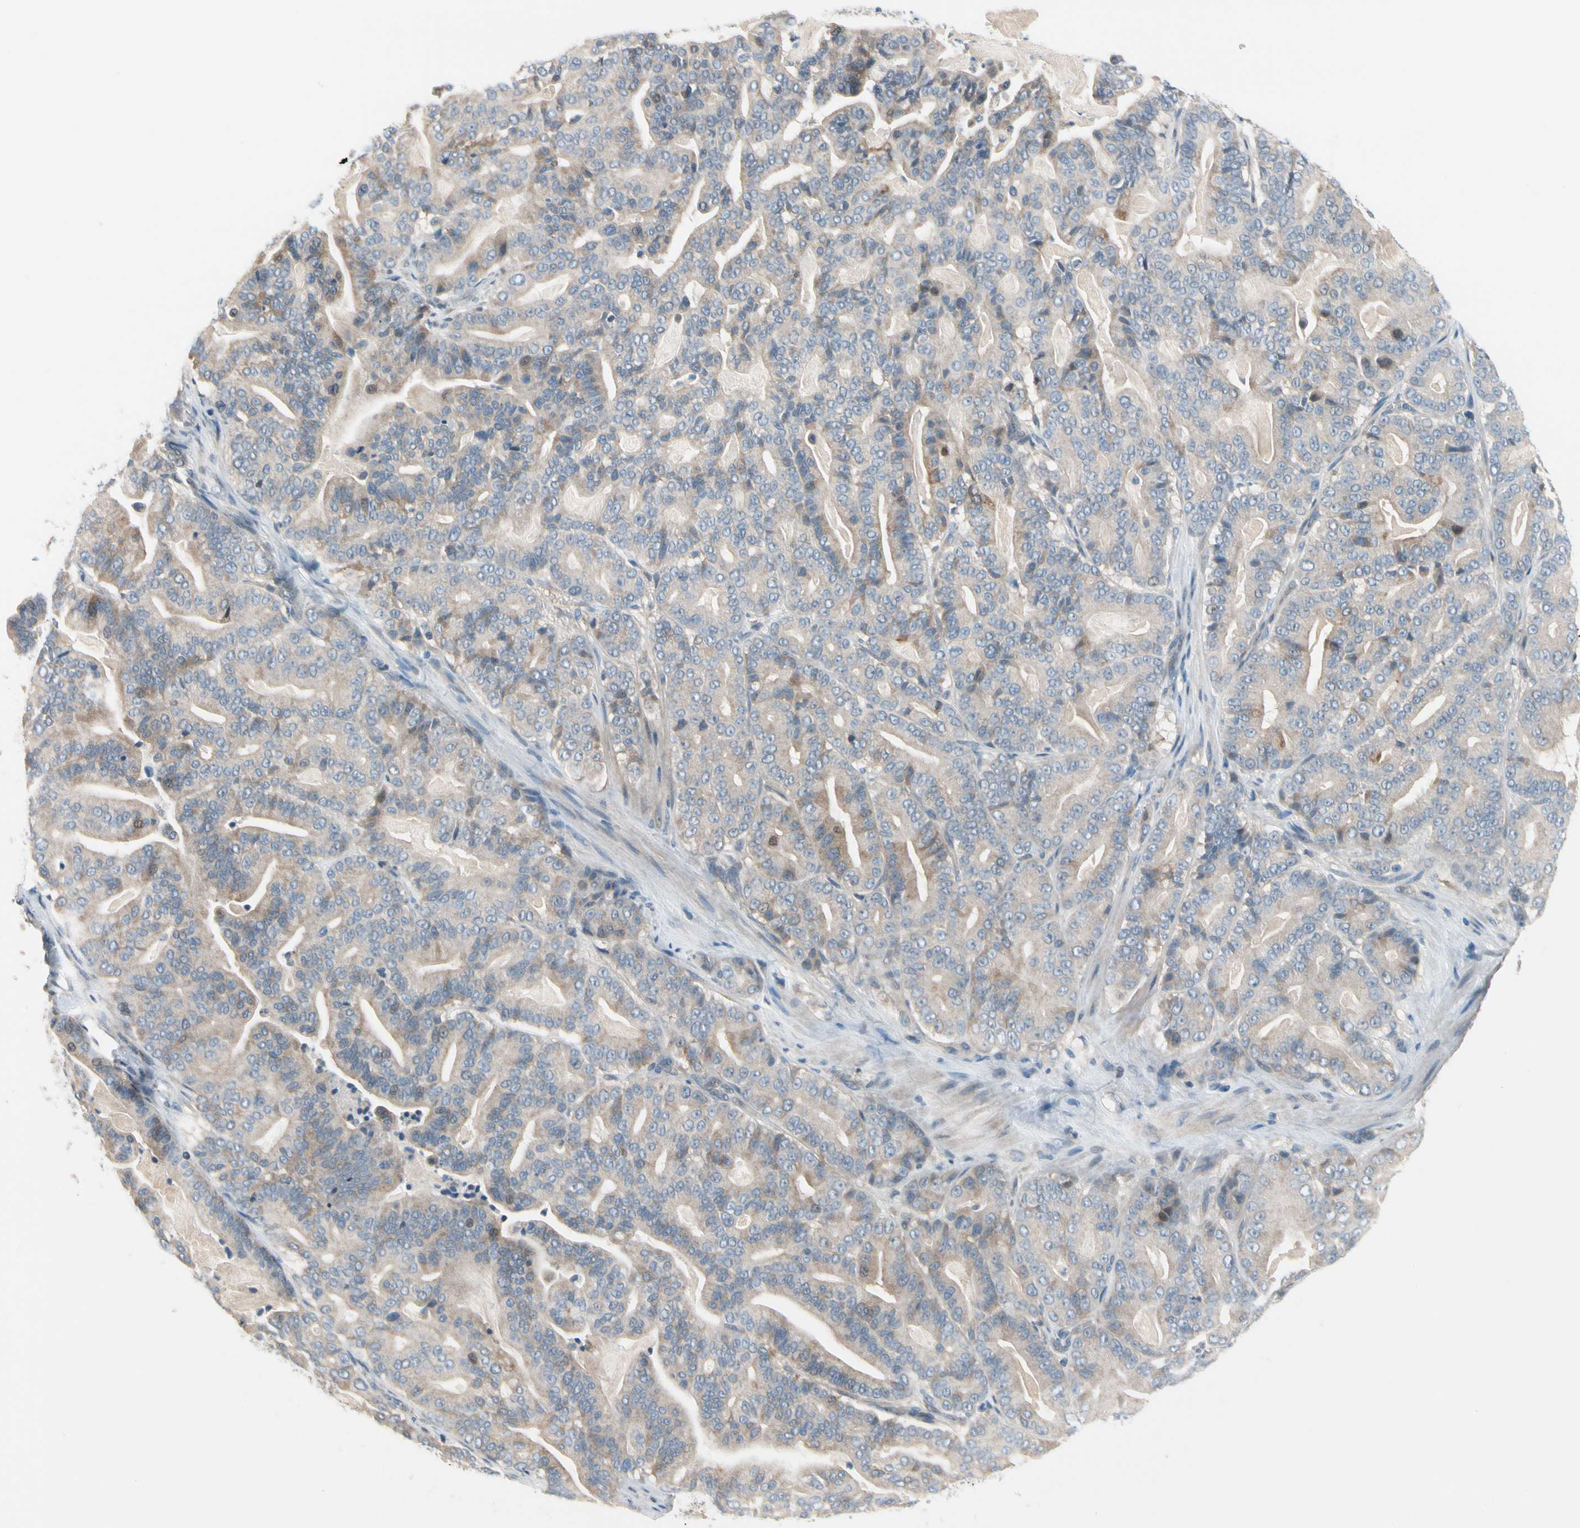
{"staining": {"intensity": "moderate", "quantity": "25%-75%", "location": "cytoplasmic/membranous"}, "tissue": "pancreatic cancer", "cell_type": "Tumor cells", "image_type": "cancer", "snomed": [{"axis": "morphology", "description": "Adenocarcinoma, NOS"}, {"axis": "topography", "description": "Pancreas"}], "caption": "Protein expression analysis of human pancreatic adenocarcinoma reveals moderate cytoplasmic/membranous positivity in approximately 25%-75% of tumor cells. (brown staining indicates protein expression, while blue staining denotes nuclei).", "gene": "CFAP36", "patient": {"sex": "male", "age": 63}}